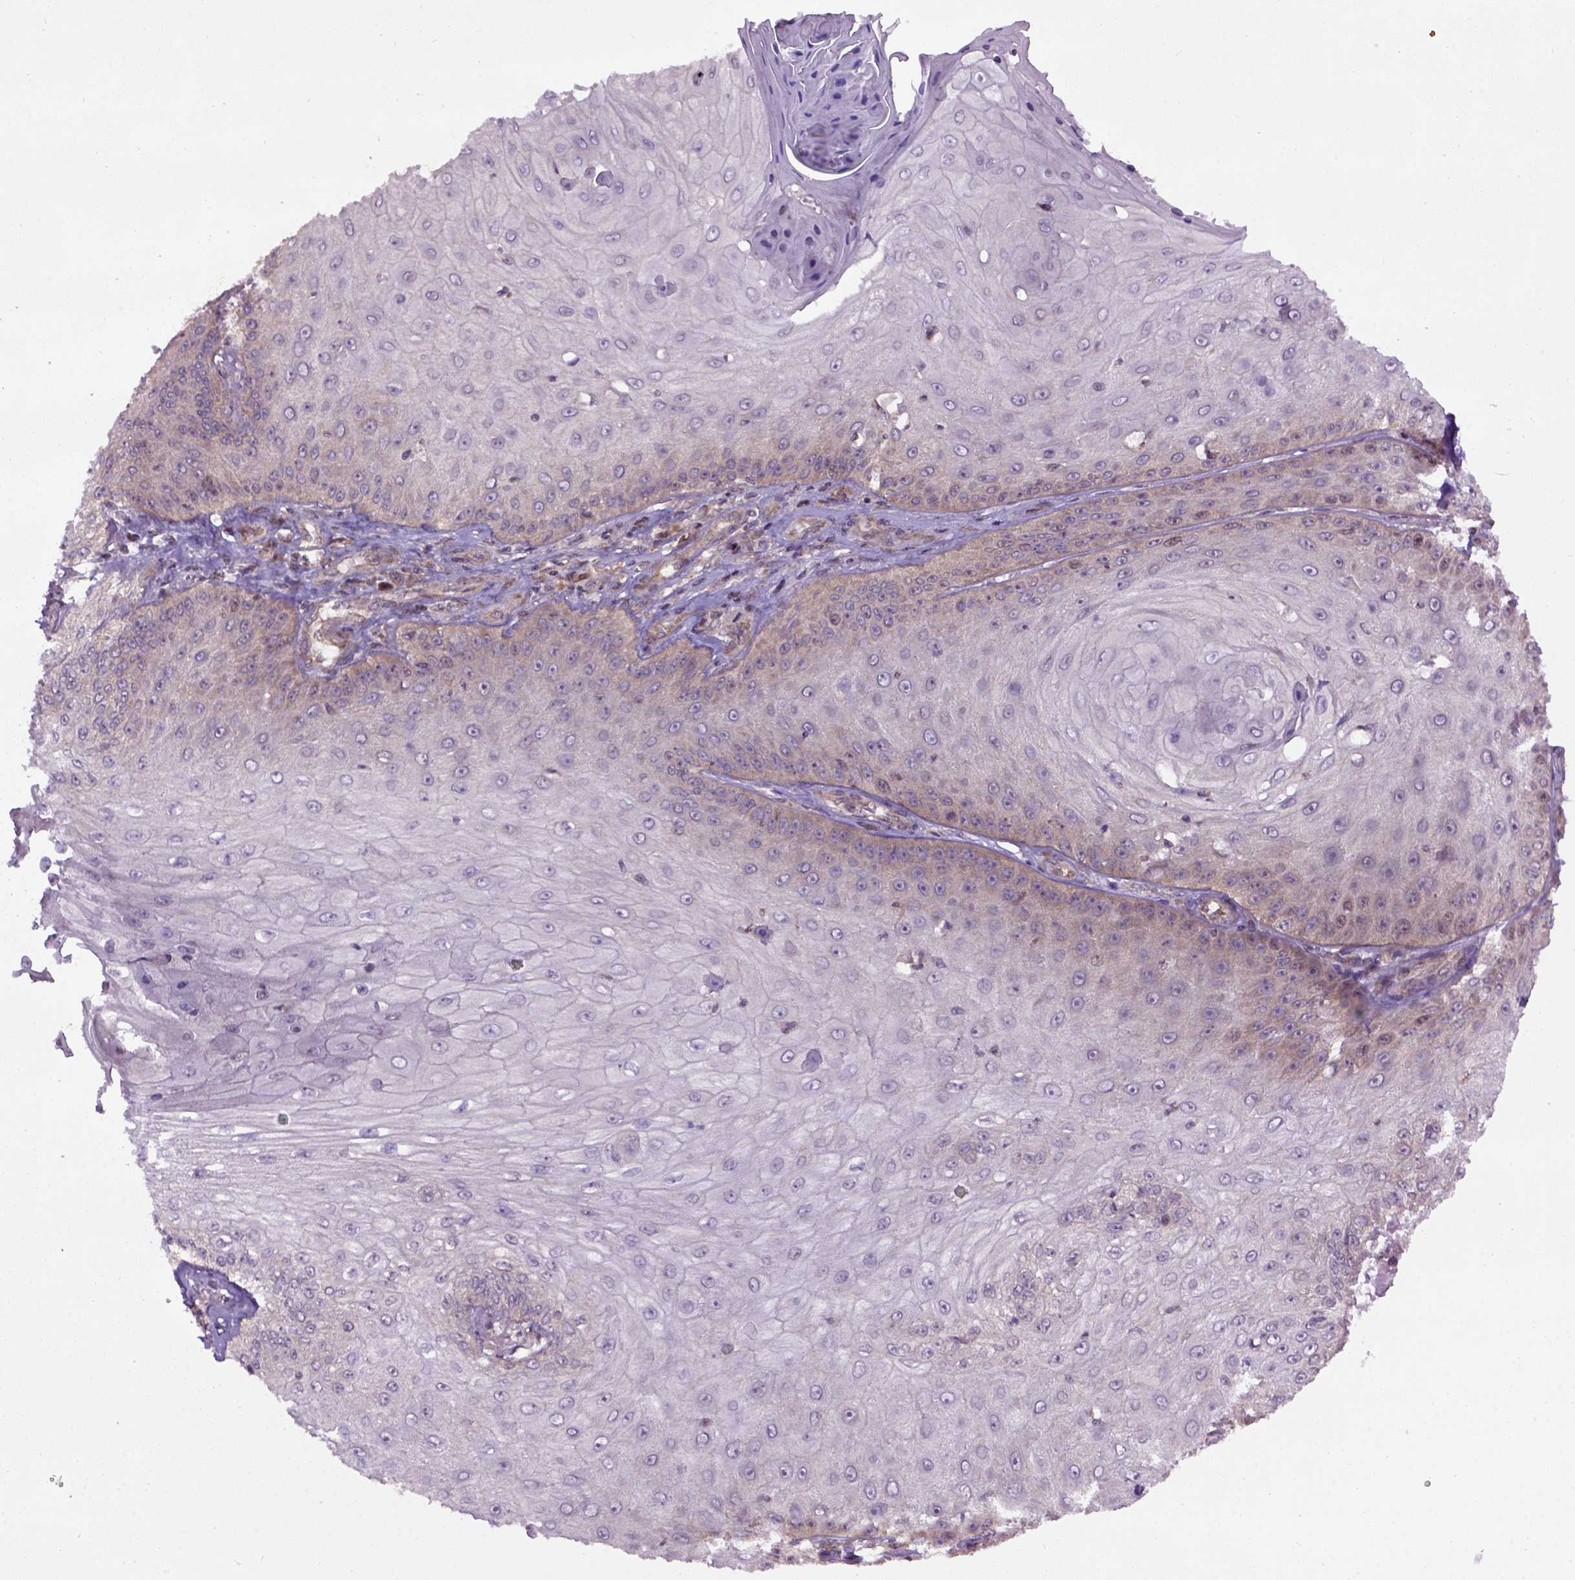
{"staining": {"intensity": "weak", "quantity": "<25%", "location": "cytoplasmic/membranous"}, "tissue": "skin cancer", "cell_type": "Tumor cells", "image_type": "cancer", "snomed": [{"axis": "morphology", "description": "Squamous cell carcinoma, NOS"}, {"axis": "topography", "description": "Skin"}], "caption": "This micrograph is of skin cancer stained with immunohistochemistry to label a protein in brown with the nuclei are counter-stained blue. There is no expression in tumor cells.", "gene": "WDR48", "patient": {"sex": "male", "age": 70}}